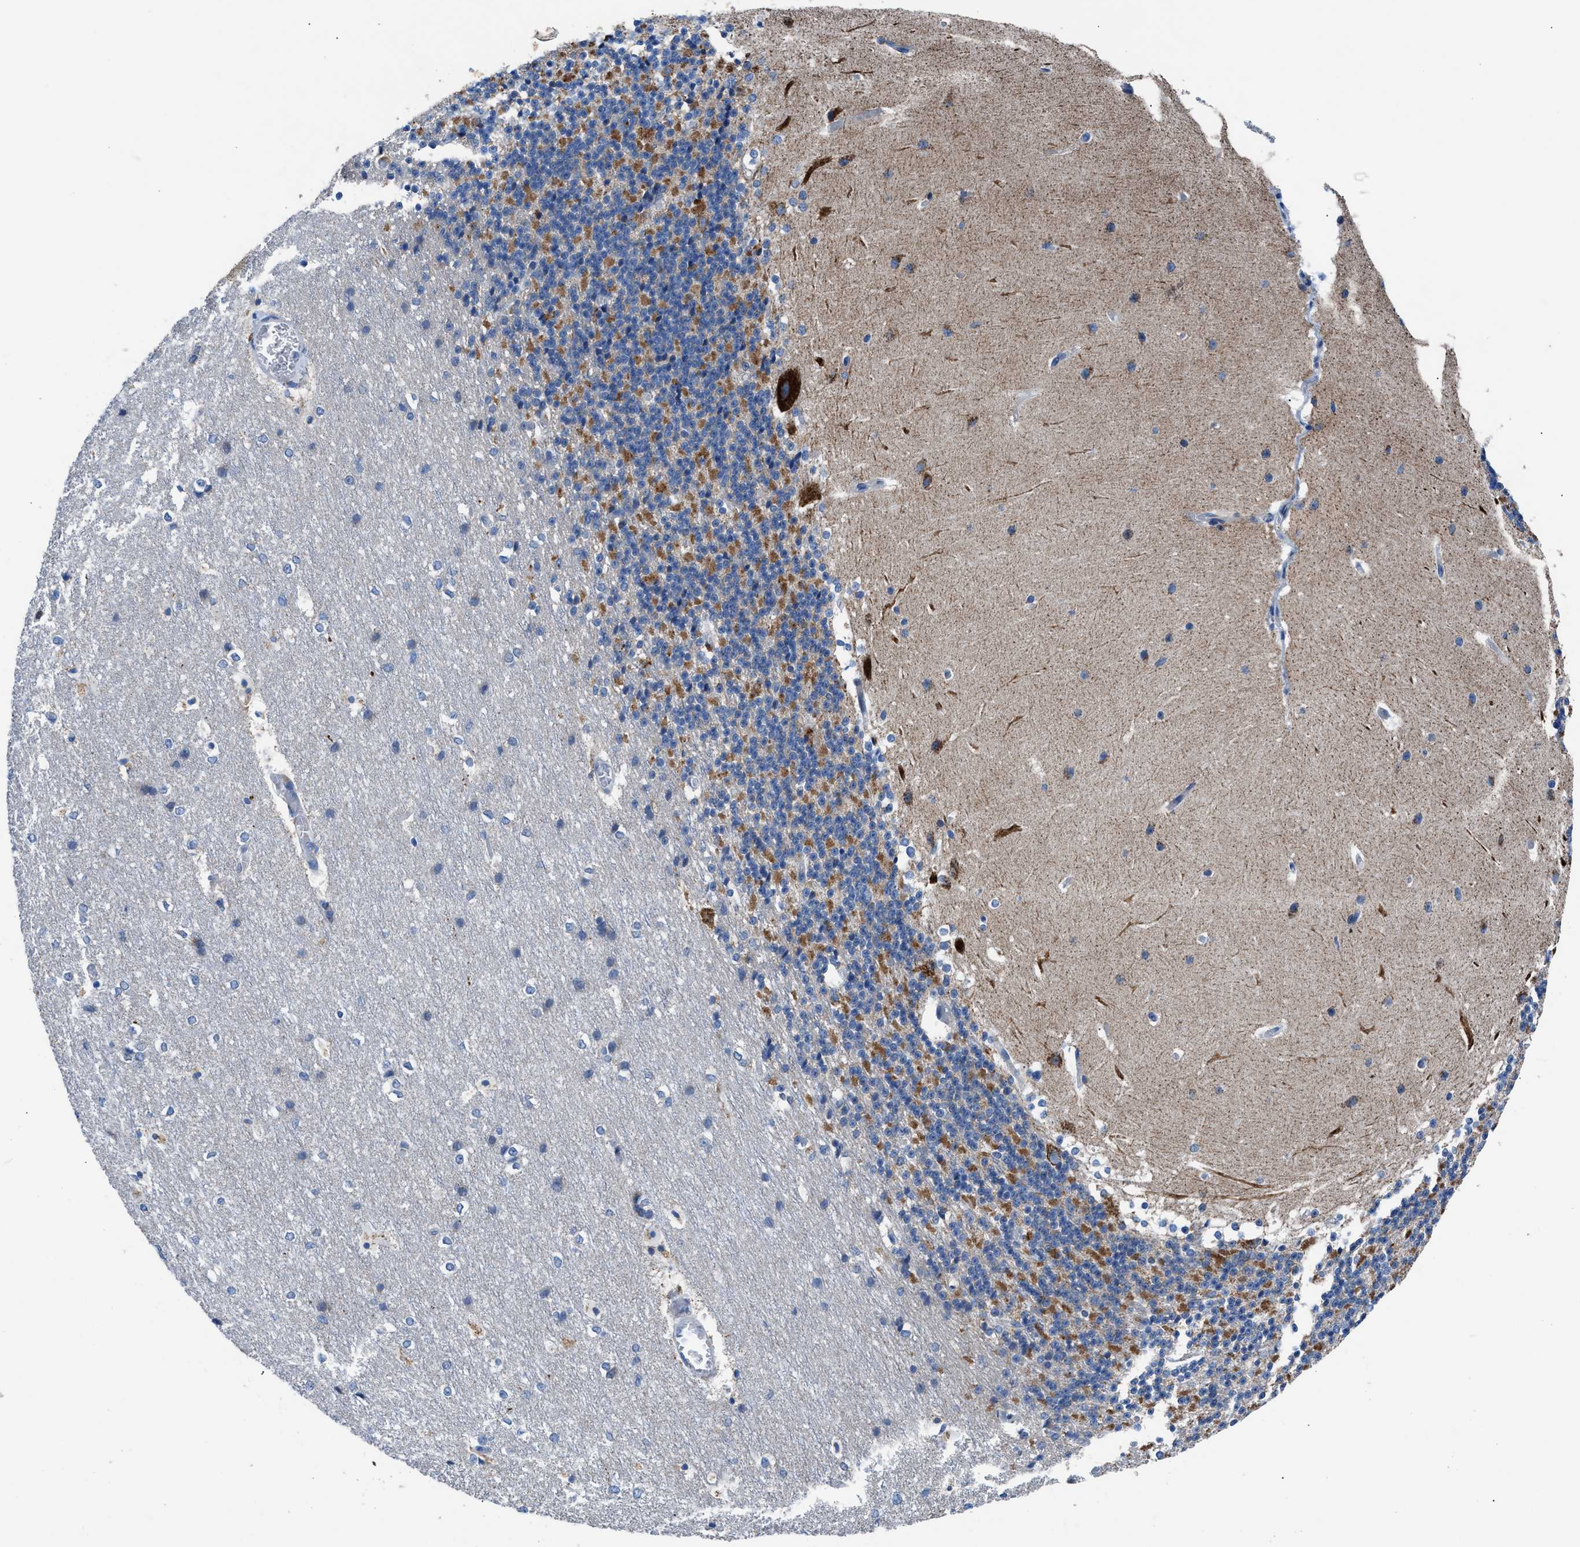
{"staining": {"intensity": "moderate", "quantity": "<25%", "location": "cytoplasmic/membranous"}, "tissue": "cerebellum", "cell_type": "Cells in granular layer", "image_type": "normal", "snomed": [{"axis": "morphology", "description": "Normal tissue, NOS"}, {"axis": "topography", "description": "Cerebellum"}], "caption": "IHC of unremarkable cerebellum demonstrates low levels of moderate cytoplasmic/membranous staining in about <25% of cells in granular layer. The staining was performed using DAB to visualize the protein expression in brown, while the nuclei were stained in blue with hematoxylin (Magnification: 20x).", "gene": "ZDHHC3", "patient": {"sex": "female", "age": 19}}